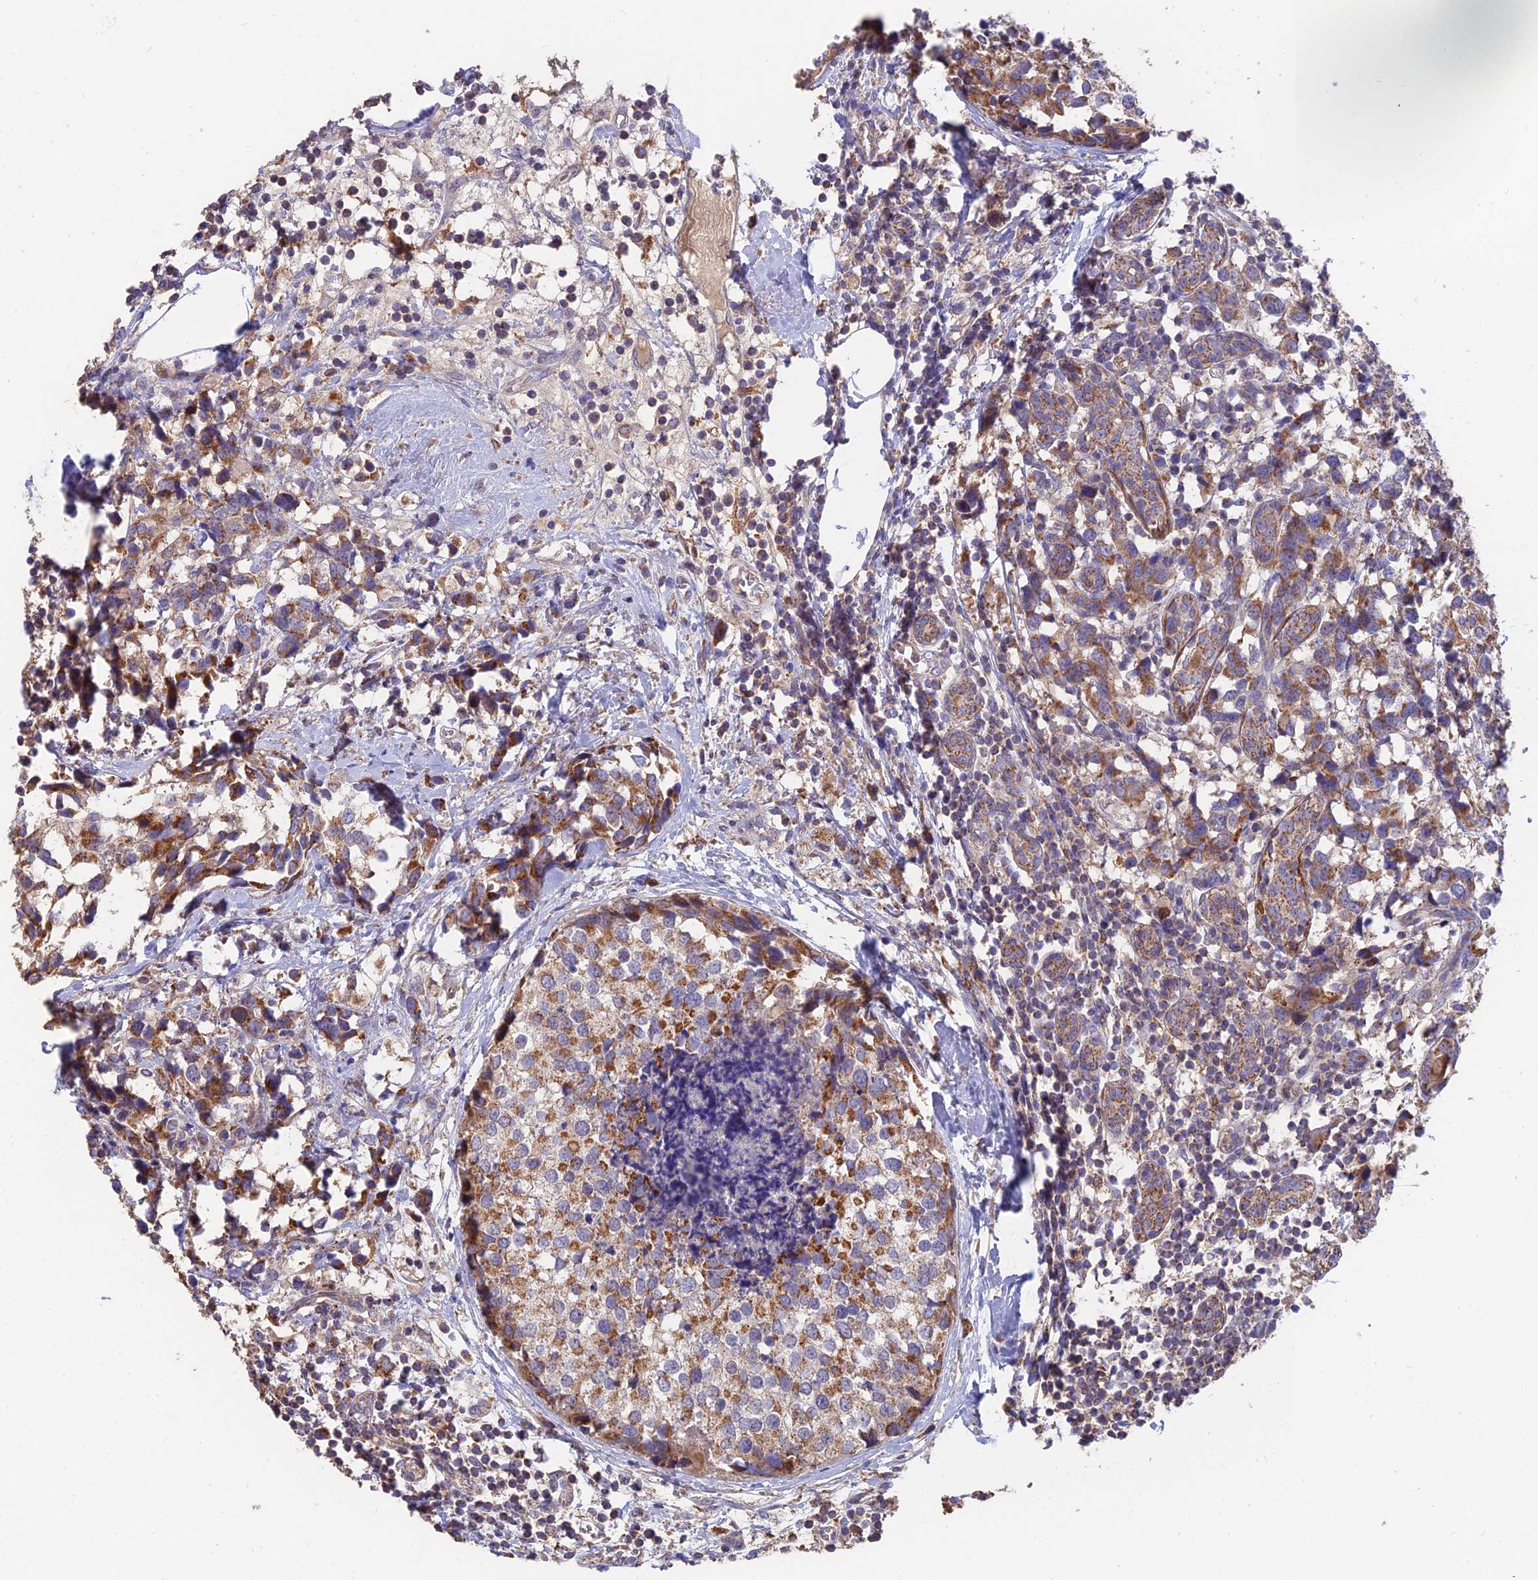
{"staining": {"intensity": "moderate", "quantity": ">75%", "location": "cytoplasmic/membranous"}, "tissue": "breast cancer", "cell_type": "Tumor cells", "image_type": "cancer", "snomed": [{"axis": "morphology", "description": "Lobular carcinoma"}, {"axis": "topography", "description": "Breast"}], "caption": "The immunohistochemical stain labels moderate cytoplasmic/membranous staining in tumor cells of lobular carcinoma (breast) tissue.", "gene": "IFT22", "patient": {"sex": "female", "age": 59}}